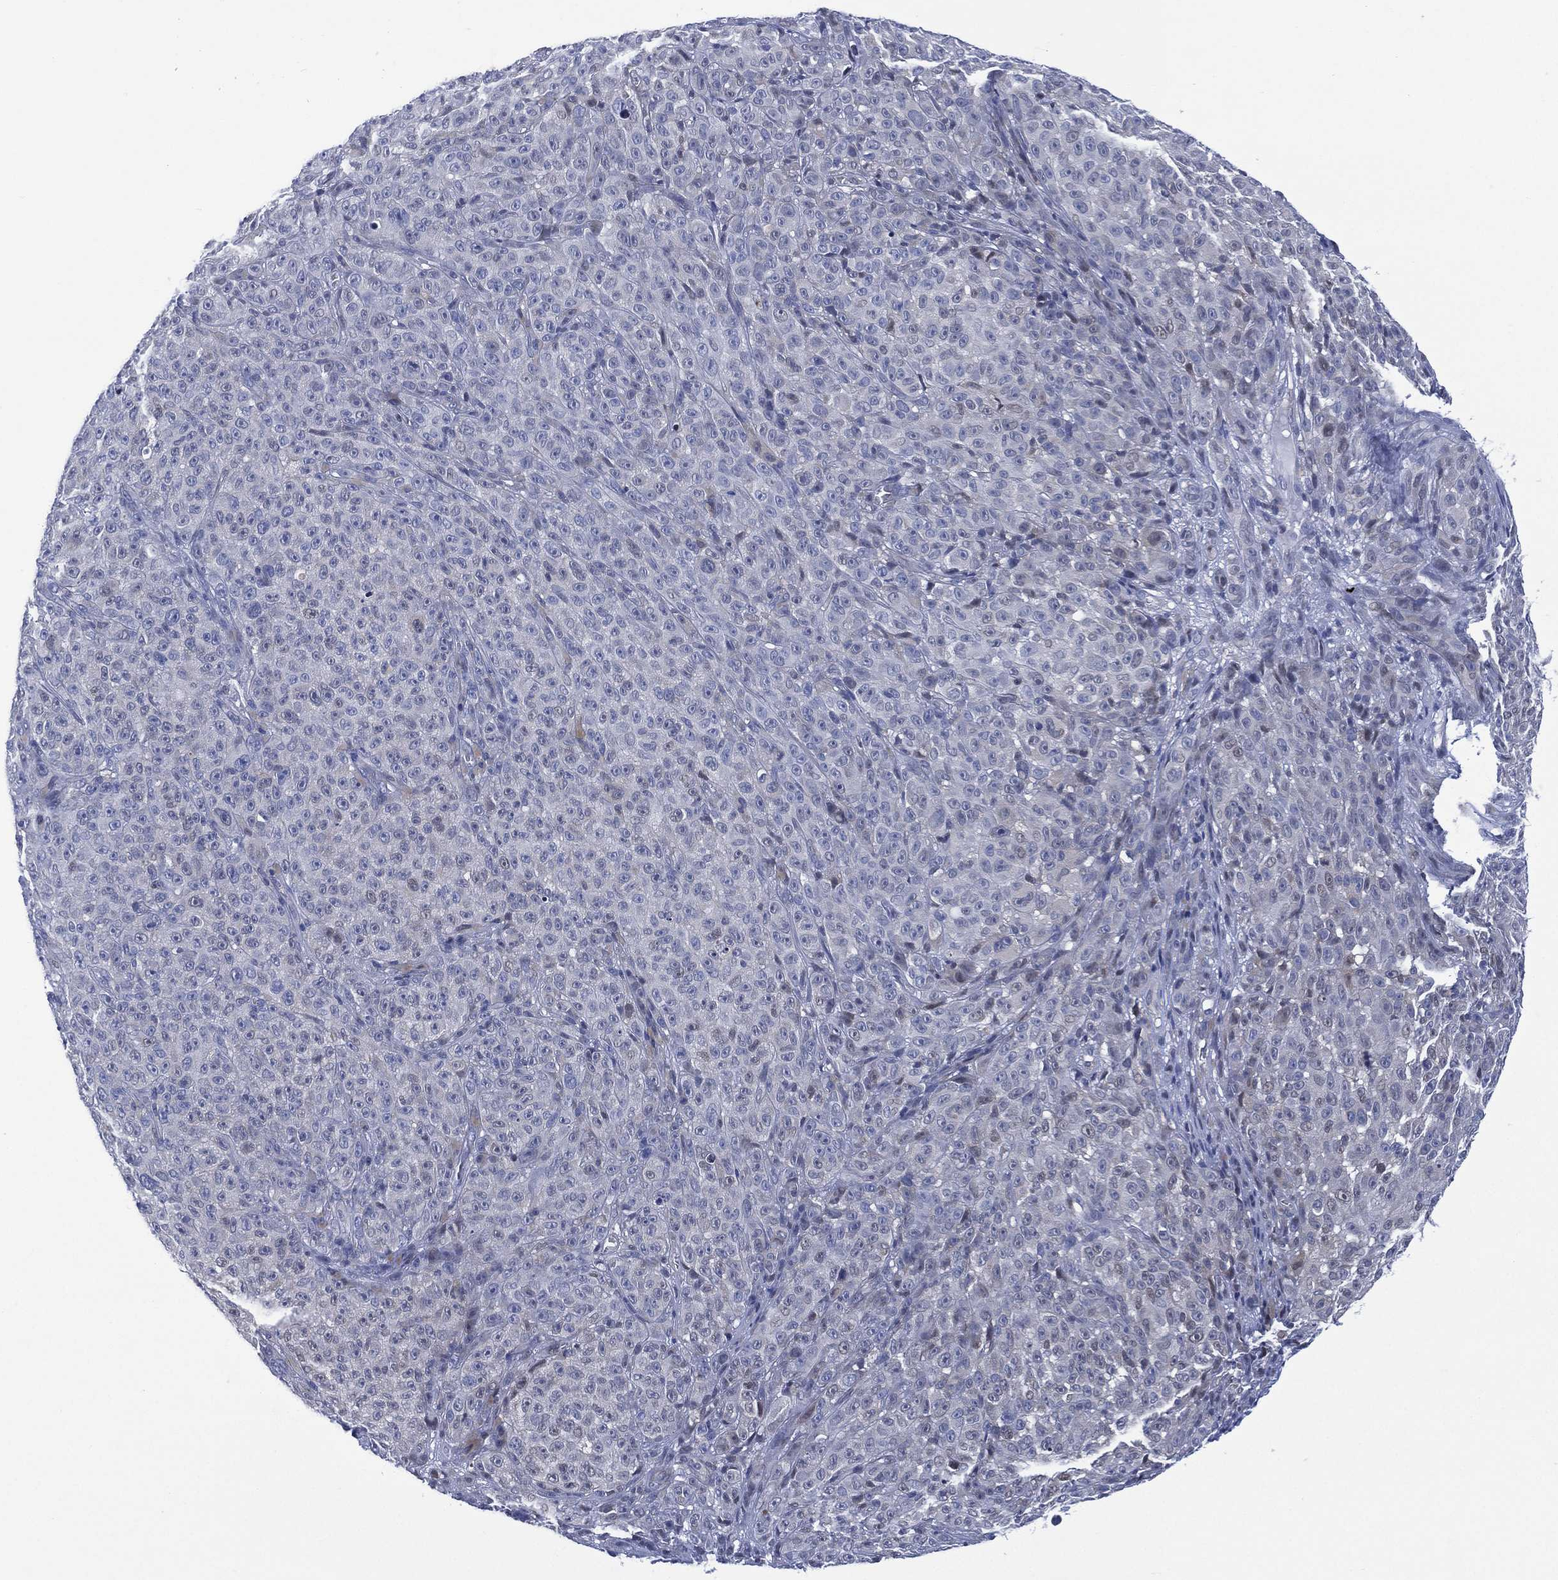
{"staining": {"intensity": "negative", "quantity": "none", "location": "none"}, "tissue": "melanoma", "cell_type": "Tumor cells", "image_type": "cancer", "snomed": [{"axis": "morphology", "description": "Malignant melanoma, NOS"}, {"axis": "topography", "description": "Skin"}], "caption": "A histopathology image of malignant melanoma stained for a protein reveals no brown staining in tumor cells.", "gene": "SLC4A4", "patient": {"sex": "female", "age": 82}}